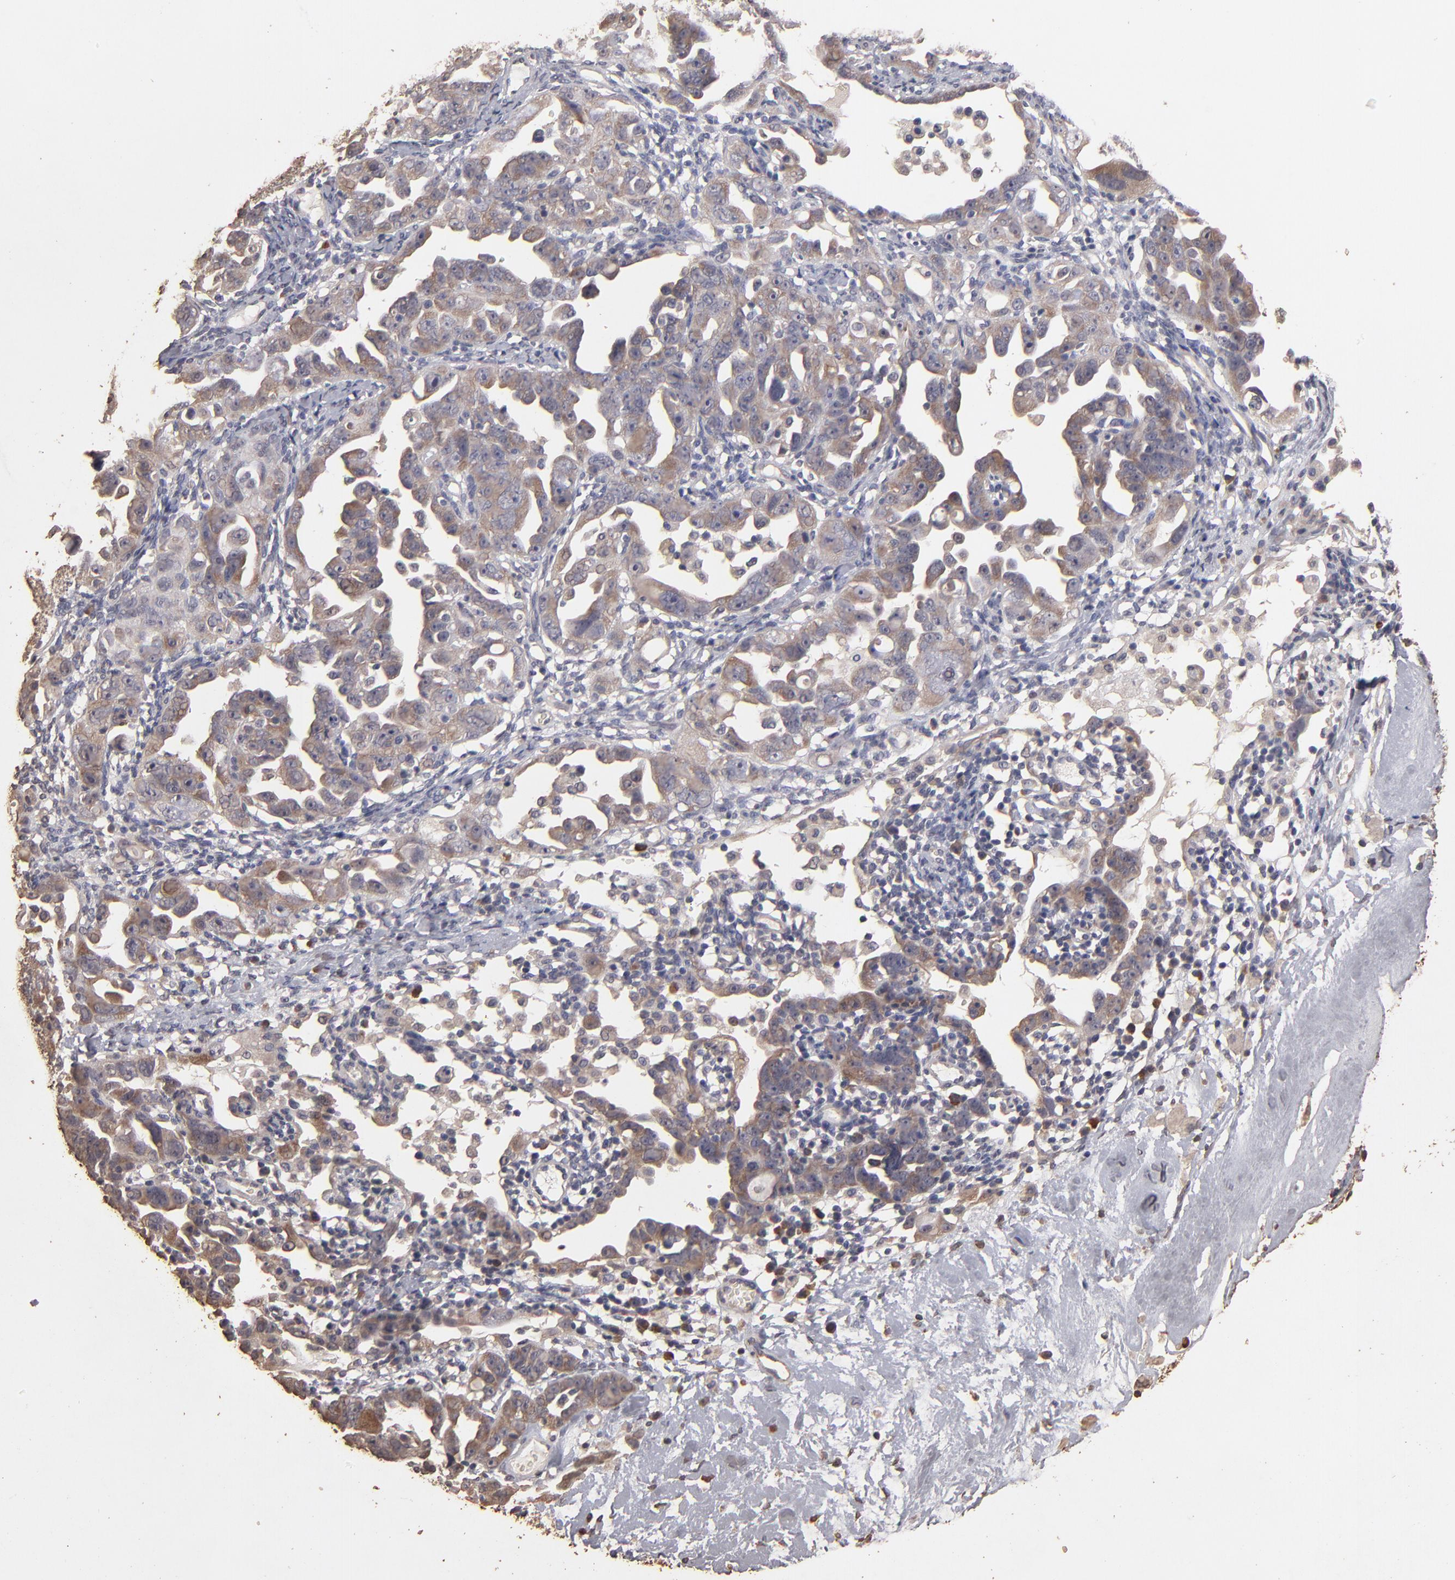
{"staining": {"intensity": "moderate", "quantity": "25%-75%", "location": "cytoplasmic/membranous"}, "tissue": "ovarian cancer", "cell_type": "Tumor cells", "image_type": "cancer", "snomed": [{"axis": "morphology", "description": "Cystadenocarcinoma, serous, NOS"}, {"axis": "topography", "description": "Ovary"}], "caption": "IHC staining of ovarian cancer, which reveals medium levels of moderate cytoplasmic/membranous expression in approximately 25%-75% of tumor cells indicating moderate cytoplasmic/membranous protein staining. The staining was performed using DAB (brown) for protein detection and nuclei were counterstained in hematoxylin (blue).", "gene": "OPHN1", "patient": {"sex": "female", "age": 66}}